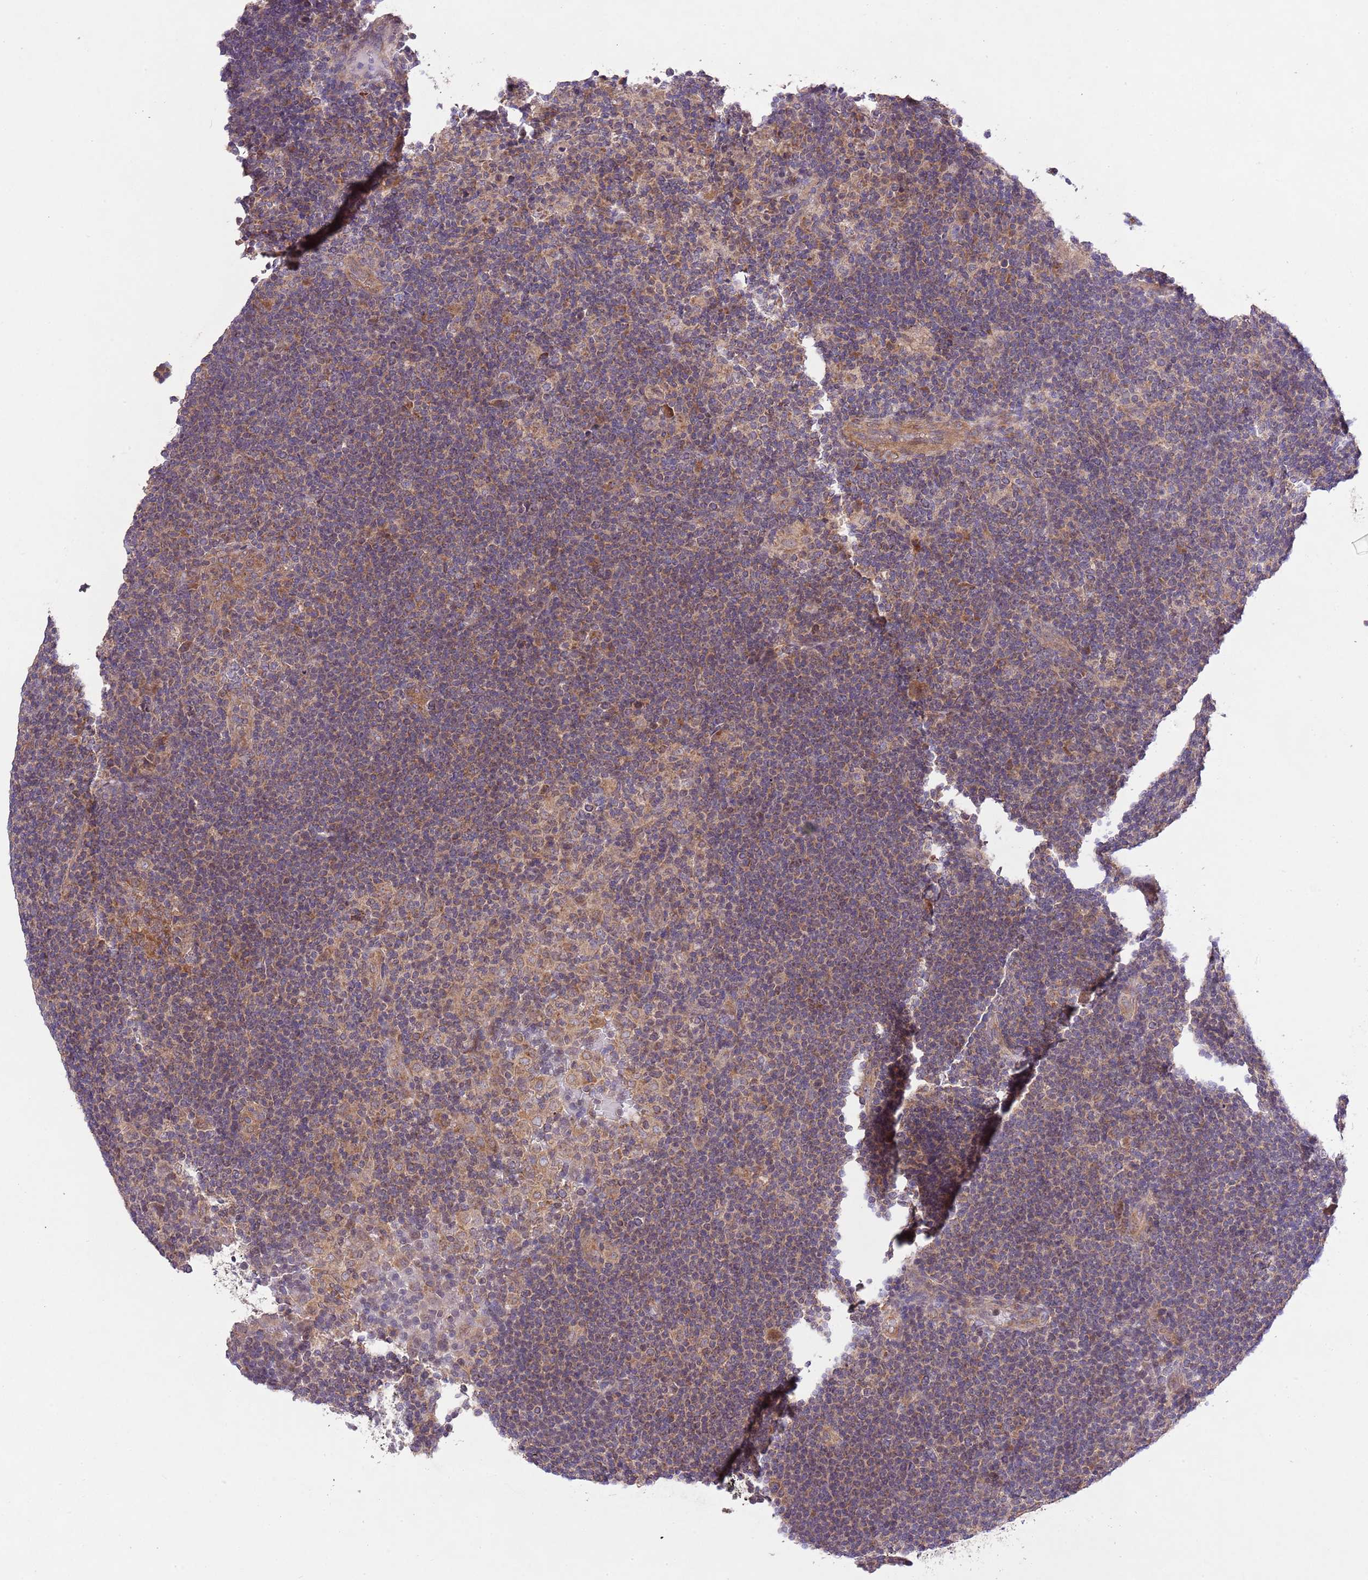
{"staining": {"intensity": "moderate", "quantity": "25%-75%", "location": "cytoplasmic/membranous"}, "tissue": "lymphoma", "cell_type": "Tumor cells", "image_type": "cancer", "snomed": [{"axis": "morphology", "description": "Hodgkin's disease, NOS"}, {"axis": "topography", "description": "Lymph node"}], "caption": "Hodgkin's disease tissue demonstrates moderate cytoplasmic/membranous positivity in about 25%-75% of tumor cells", "gene": "MFNG", "patient": {"sex": "female", "age": 57}}